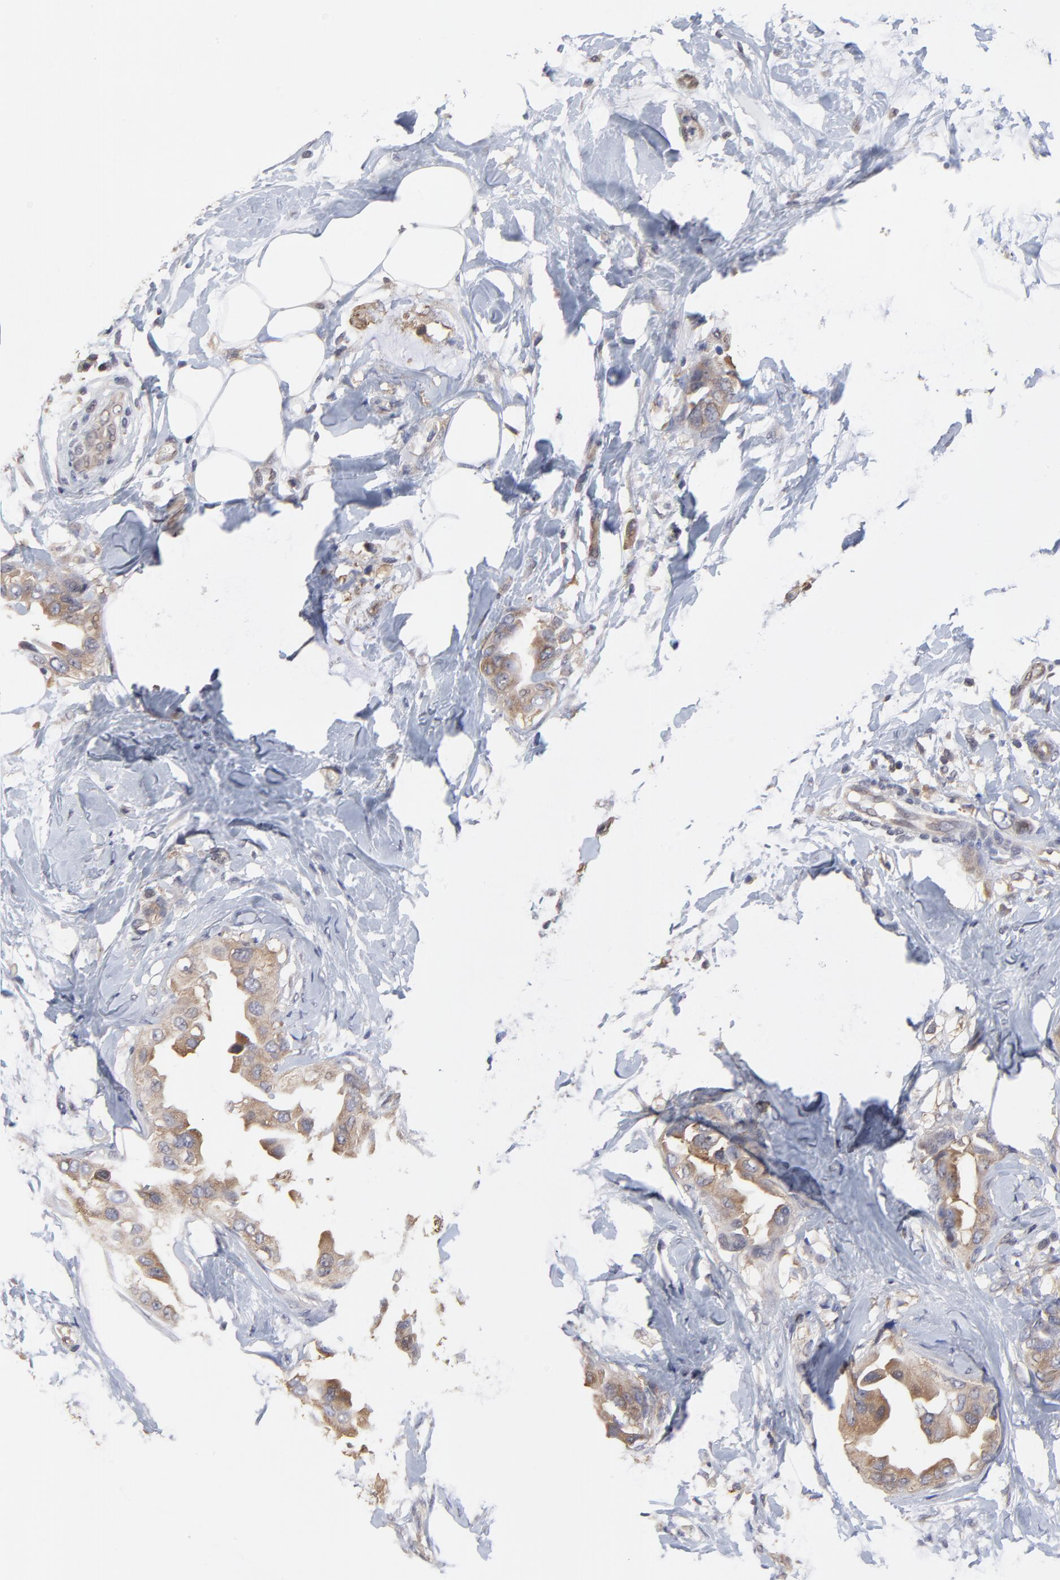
{"staining": {"intensity": "moderate", "quantity": ">75%", "location": "cytoplasmic/membranous"}, "tissue": "breast cancer", "cell_type": "Tumor cells", "image_type": "cancer", "snomed": [{"axis": "morphology", "description": "Duct carcinoma"}, {"axis": "topography", "description": "Breast"}], "caption": "Tumor cells show medium levels of moderate cytoplasmic/membranous positivity in about >75% of cells in human breast cancer.", "gene": "CCT2", "patient": {"sex": "female", "age": 40}}